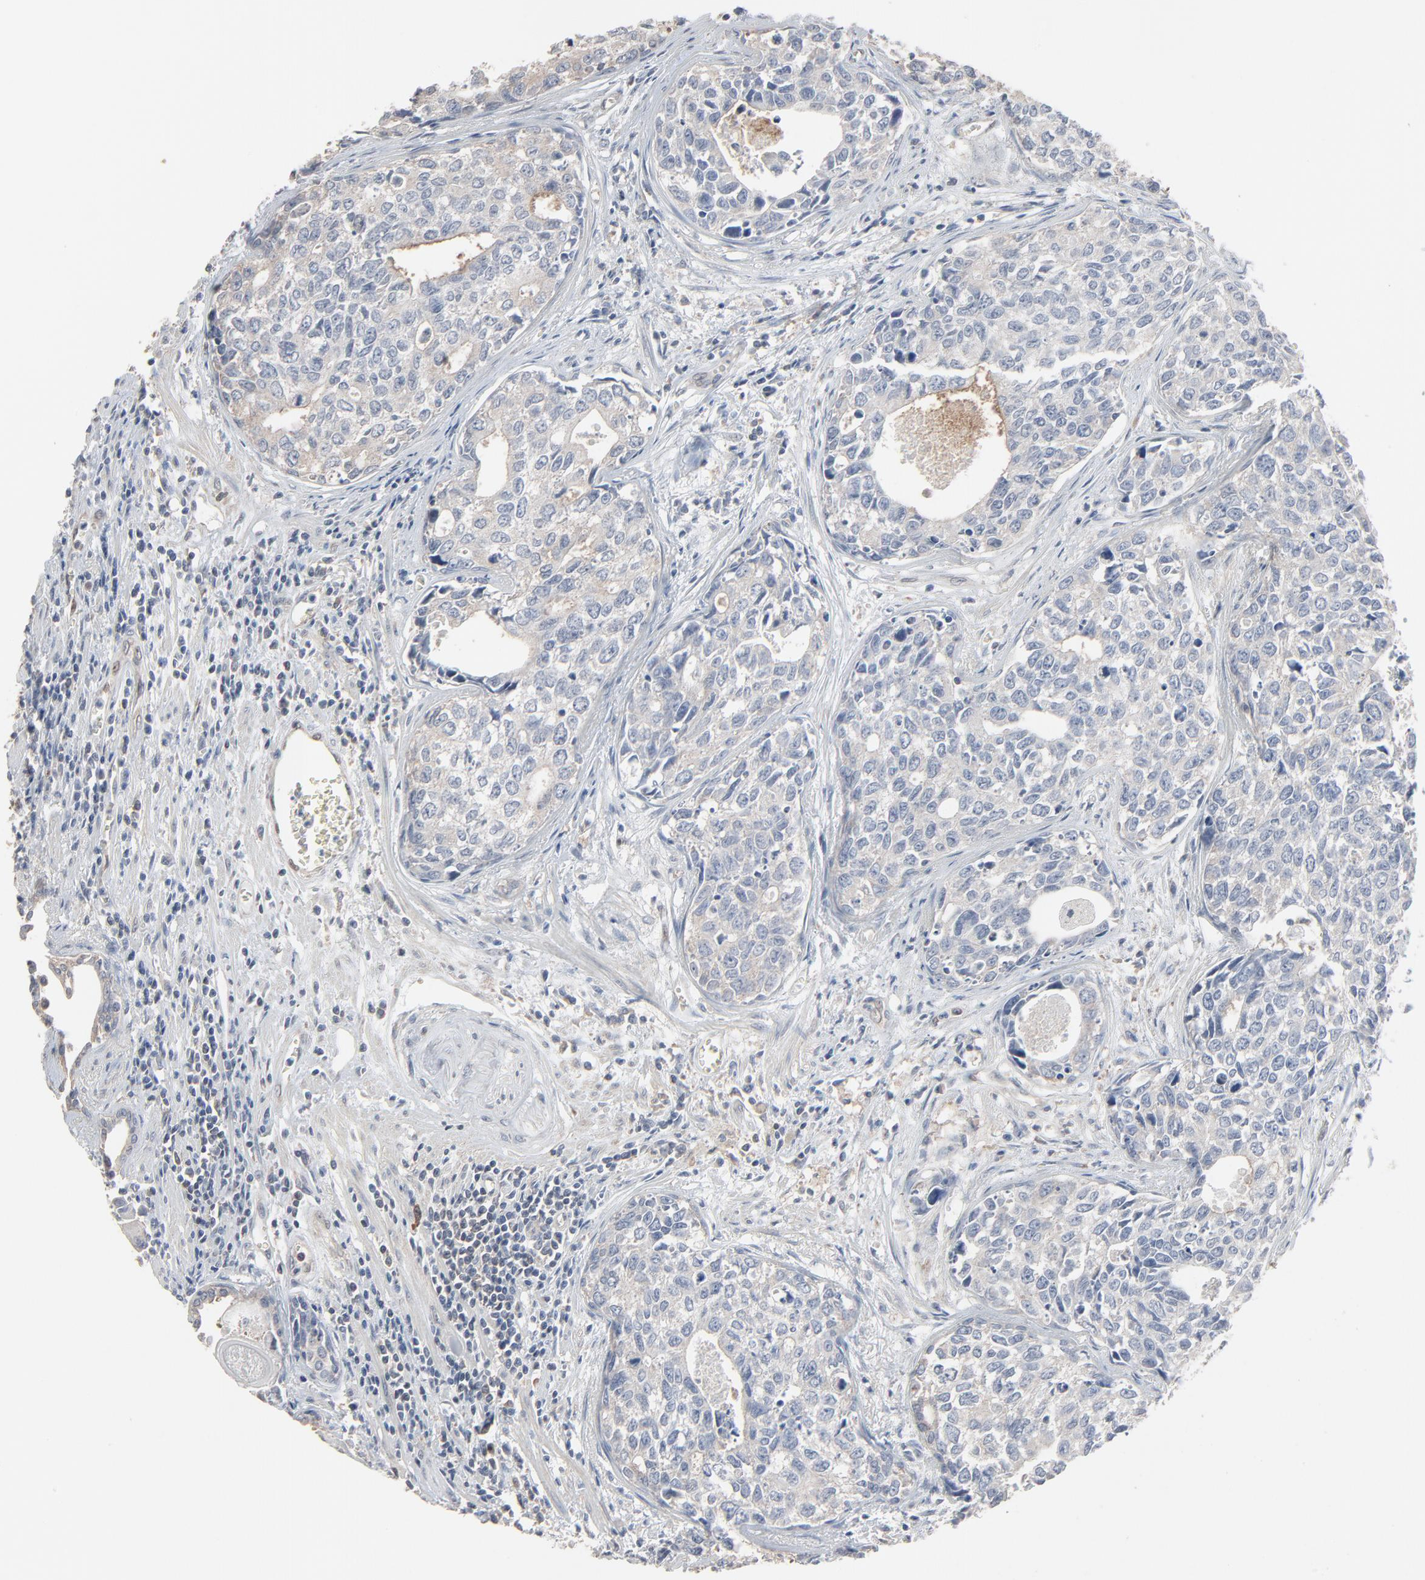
{"staining": {"intensity": "weak", "quantity": "25%-75%", "location": "cytoplasmic/membranous"}, "tissue": "urothelial cancer", "cell_type": "Tumor cells", "image_type": "cancer", "snomed": [{"axis": "morphology", "description": "Urothelial carcinoma, High grade"}, {"axis": "topography", "description": "Urinary bladder"}], "caption": "Immunohistochemistry (IHC) photomicrograph of human high-grade urothelial carcinoma stained for a protein (brown), which displays low levels of weak cytoplasmic/membranous expression in about 25%-75% of tumor cells.", "gene": "CCT5", "patient": {"sex": "male", "age": 81}}